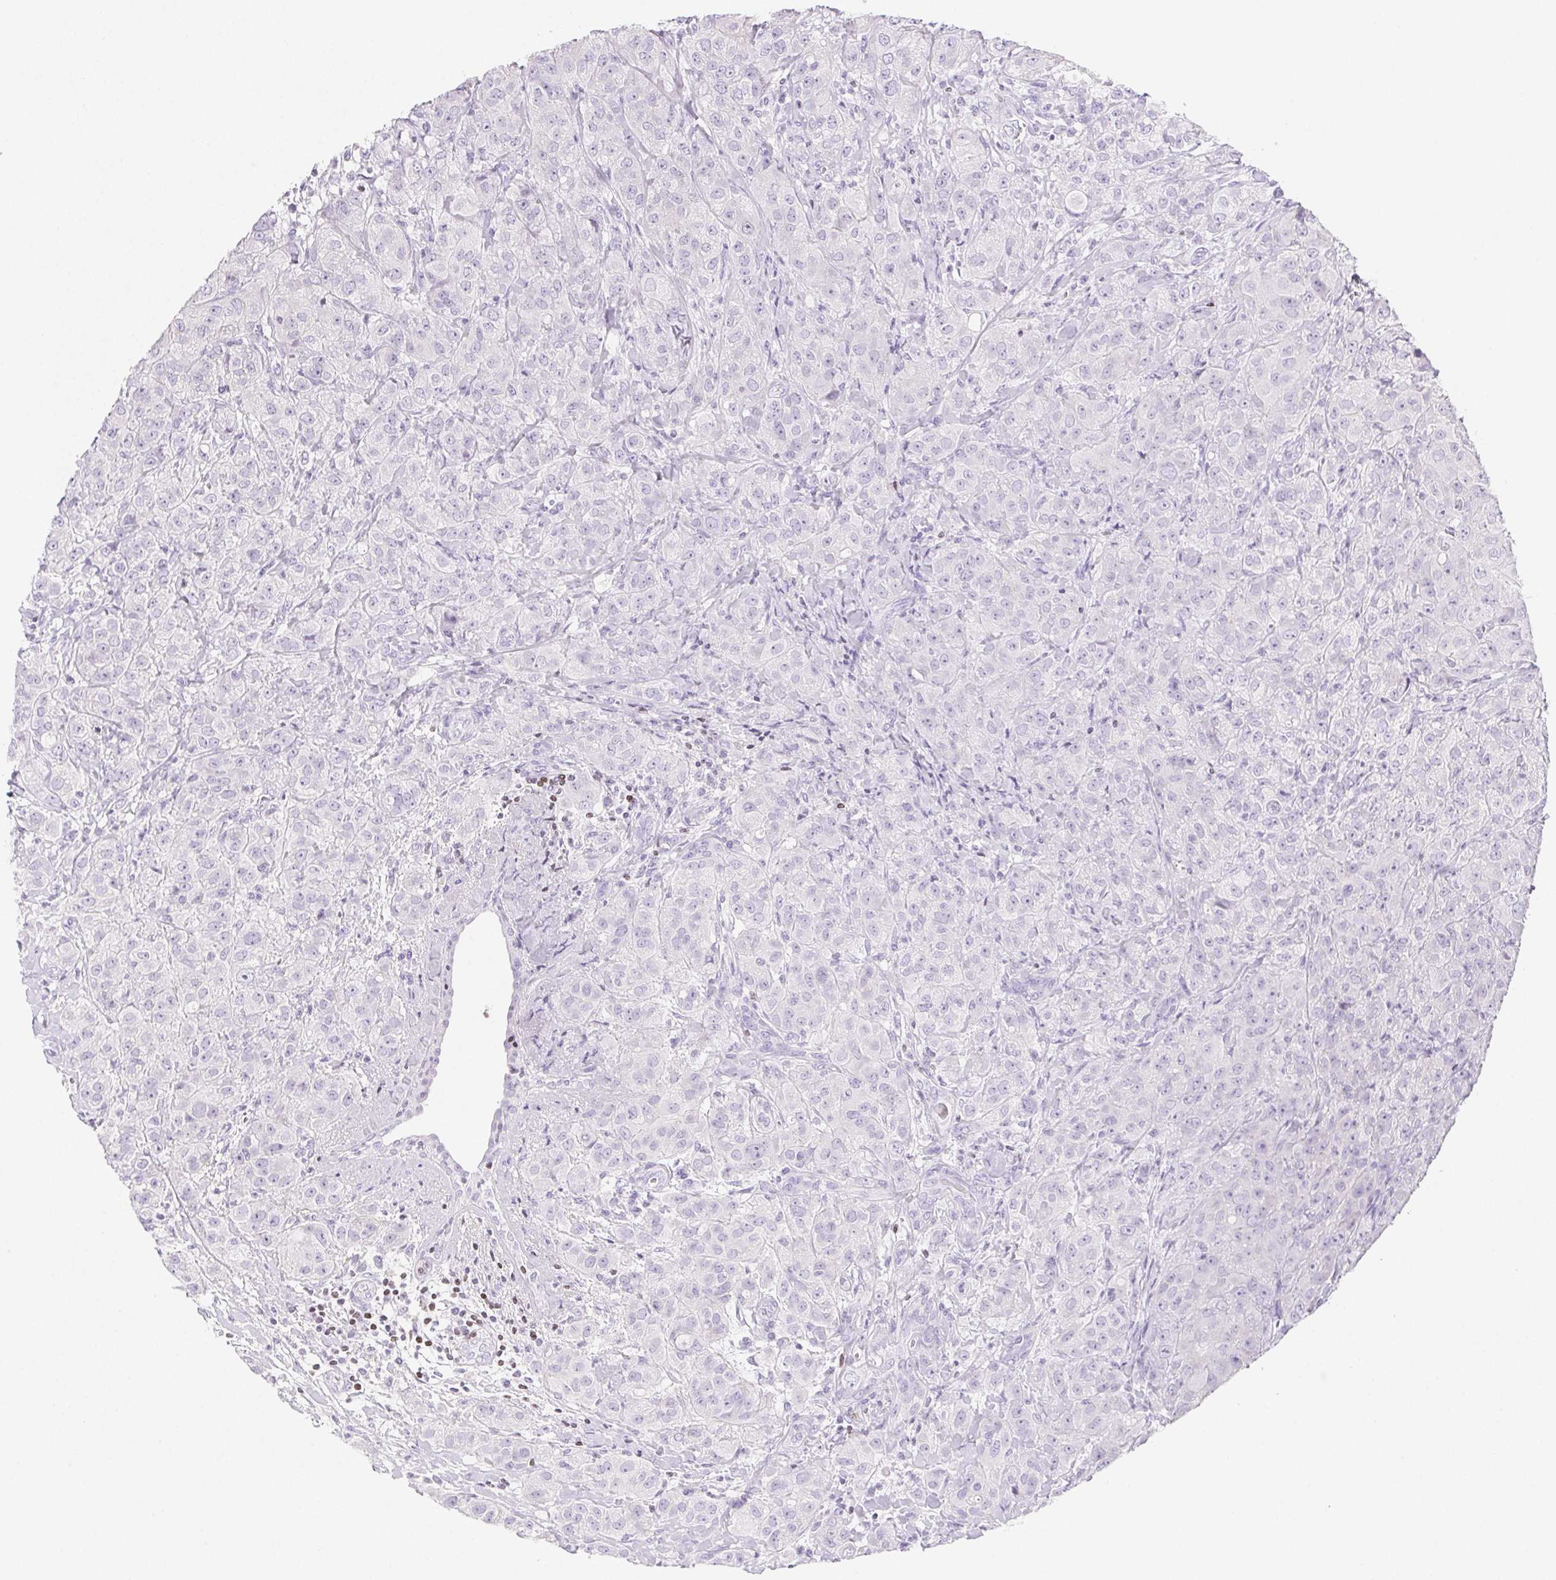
{"staining": {"intensity": "negative", "quantity": "none", "location": "none"}, "tissue": "breast cancer", "cell_type": "Tumor cells", "image_type": "cancer", "snomed": [{"axis": "morphology", "description": "Normal tissue, NOS"}, {"axis": "morphology", "description": "Duct carcinoma"}, {"axis": "topography", "description": "Breast"}], "caption": "Immunohistochemistry (IHC) histopathology image of neoplastic tissue: human intraductal carcinoma (breast) stained with DAB (3,3'-diaminobenzidine) reveals no significant protein positivity in tumor cells.", "gene": "BEND2", "patient": {"sex": "female", "age": 43}}